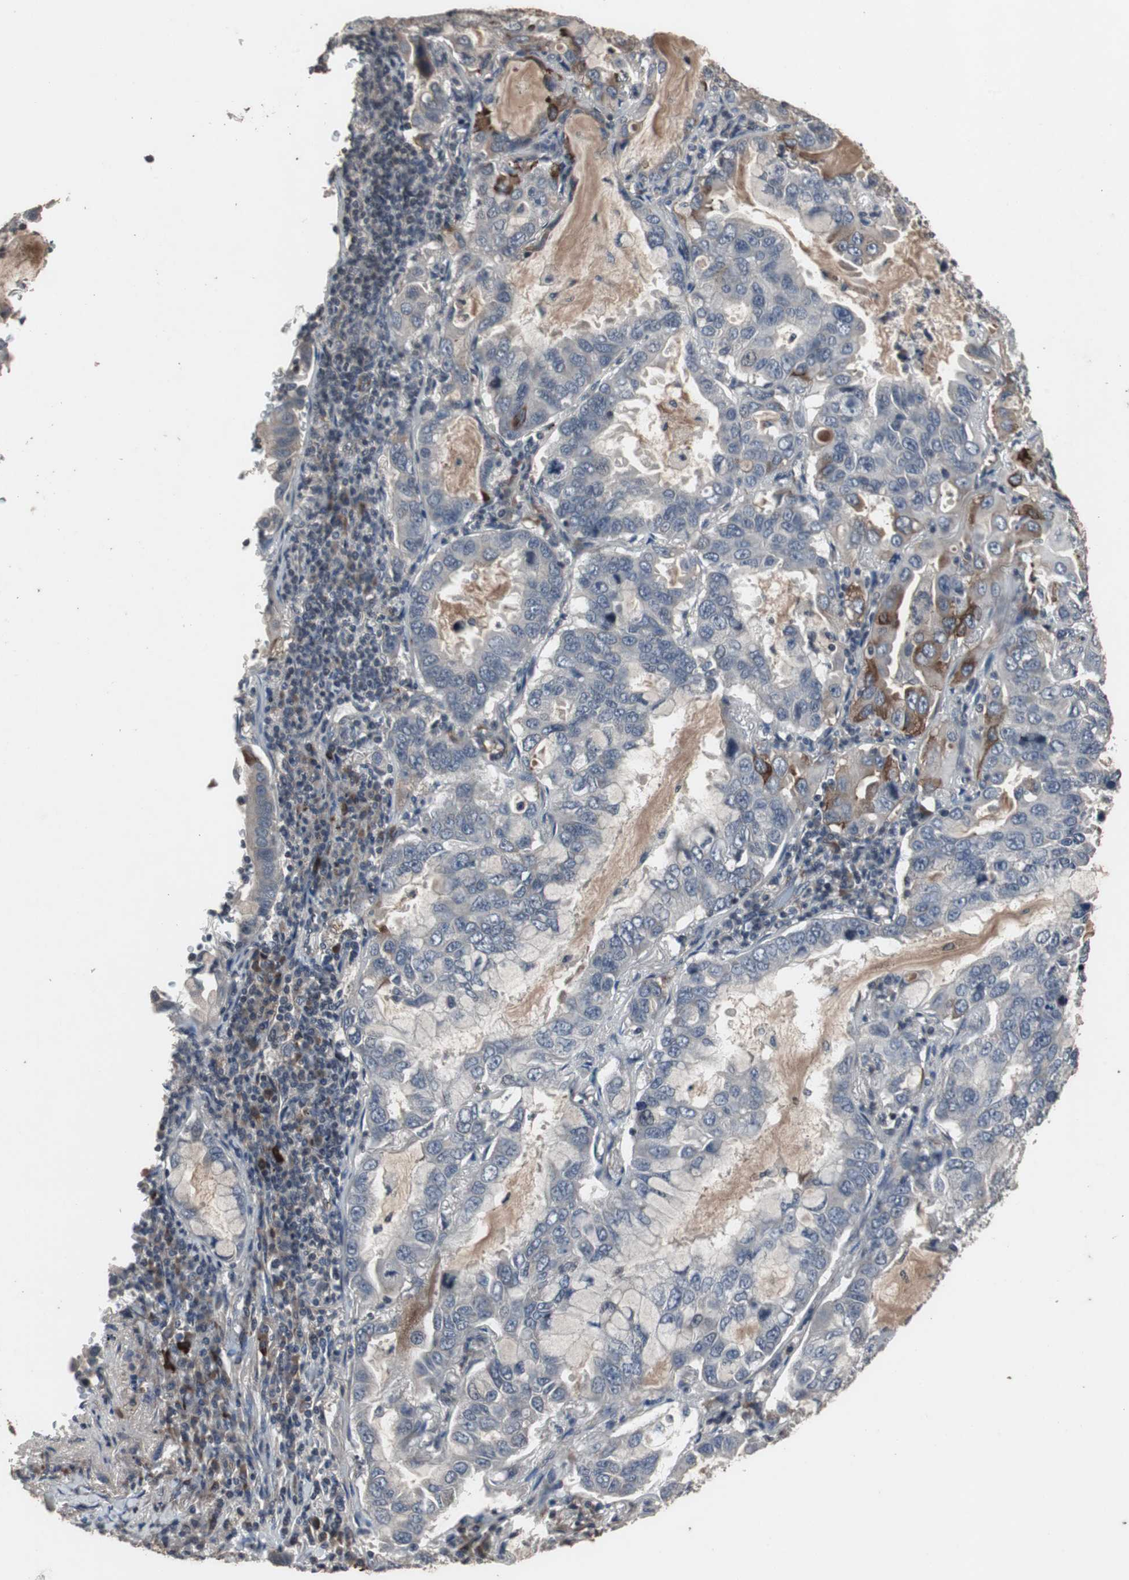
{"staining": {"intensity": "negative", "quantity": "none", "location": "none"}, "tissue": "lung cancer", "cell_type": "Tumor cells", "image_type": "cancer", "snomed": [{"axis": "morphology", "description": "Adenocarcinoma, NOS"}, {"axis": "topography", "description": "Lung"}], "caption": "Human lung cancer stained for a protein using IHC displays no staining in tumor cells.", "gene": "CRADD", "patient": {"sex": "male", "age": 64}}